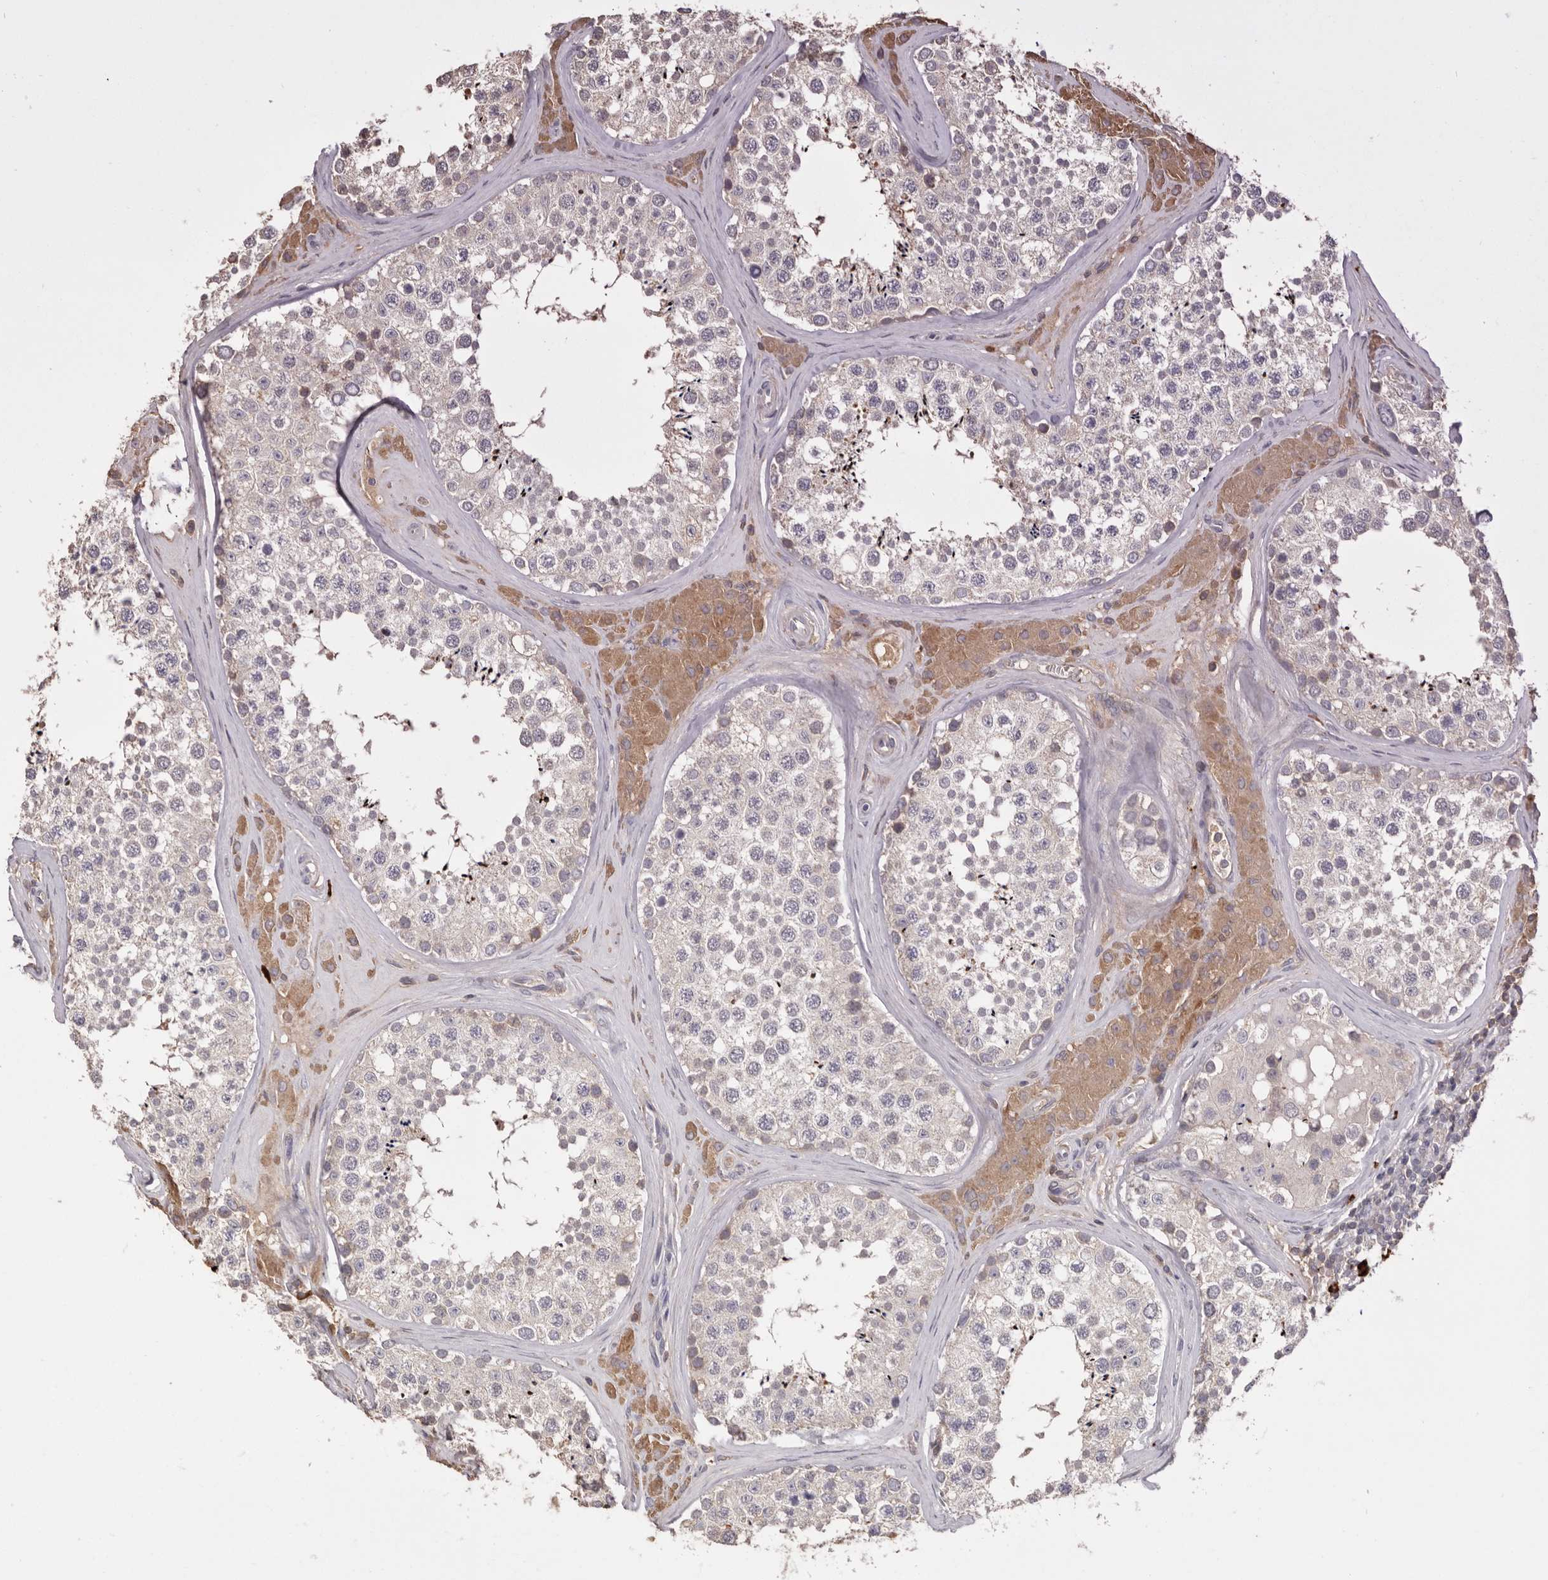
{"staining": {"intensity": "negative", "quantity": "none", "location": "none"}, "tissue": "testis", "cell_type": "Cells in seminiferous ducts", "image_type": "normal", "snomed": [{"axis": "morphology", "description": "Normal tissue, NOS"}, {"axis": "topography", "description": "Testis"}], "caption": "Protein analysis of normal testis exhibits no significant expression in cells in seminiferous ducts.", "gene": "HCAR2", "patient": {"sex": "male", "age": 46}}